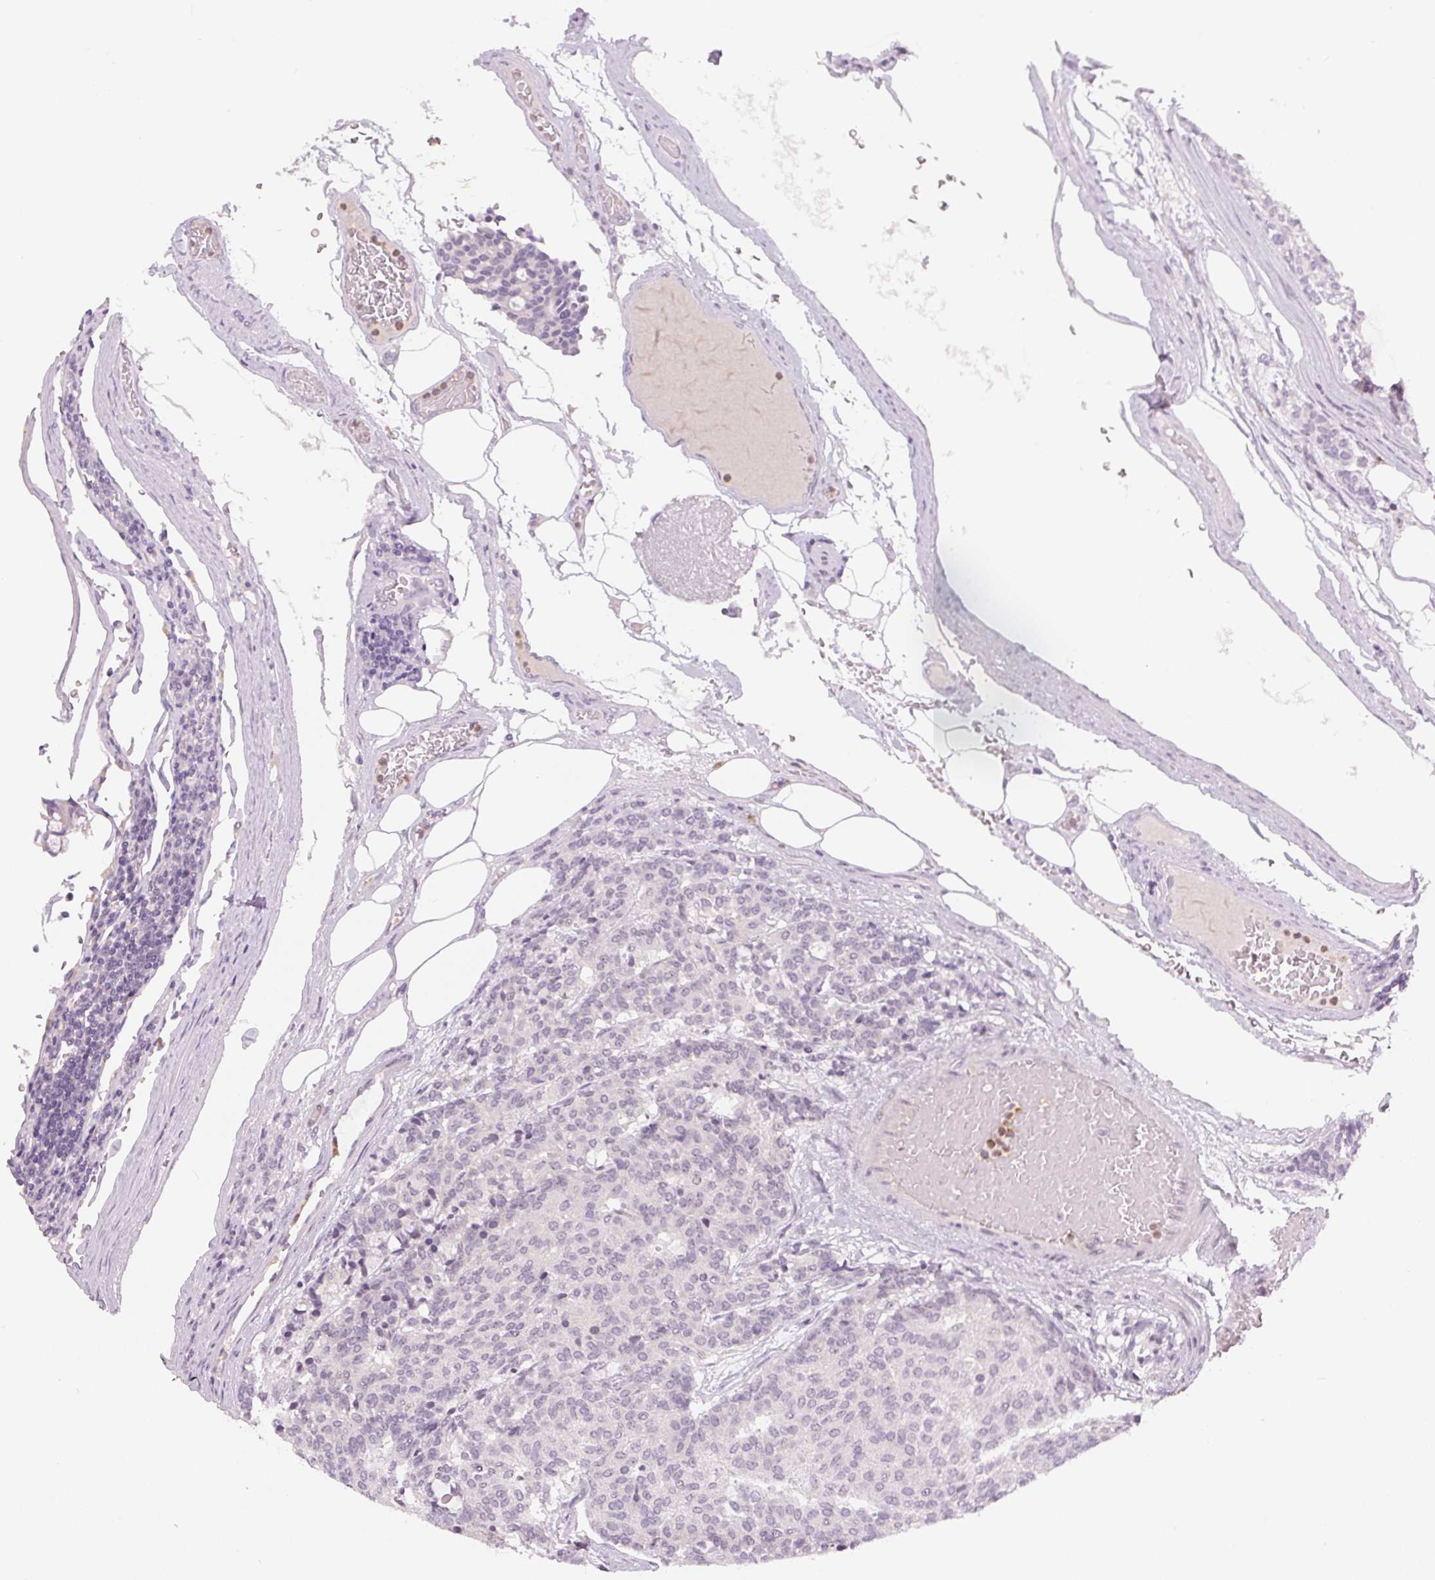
{"staining": {"intensity": "negative", "quantity": "none", "location": "none"}, "tissue": "carcinoid", "cell_type": "Tumor cells", "image_type": "cancer", "snomed": [{"axis": "morphology", "description": "Carcinoid, malignant, NOS"}, {"axis": "topography", "description": "Pancreas"}], "caption": "A high-resolution histopathology image shows IHC staining of carcinoid (malignant), which reveals no significant staining in tumor cells. (Stains: DAB immunohistochemistry with hematoxylin counter stain, Microscopy: brightfield microscopy at high magnification).", "gene": "SGF29", "patient": {"sex": "female", "age": 54}}